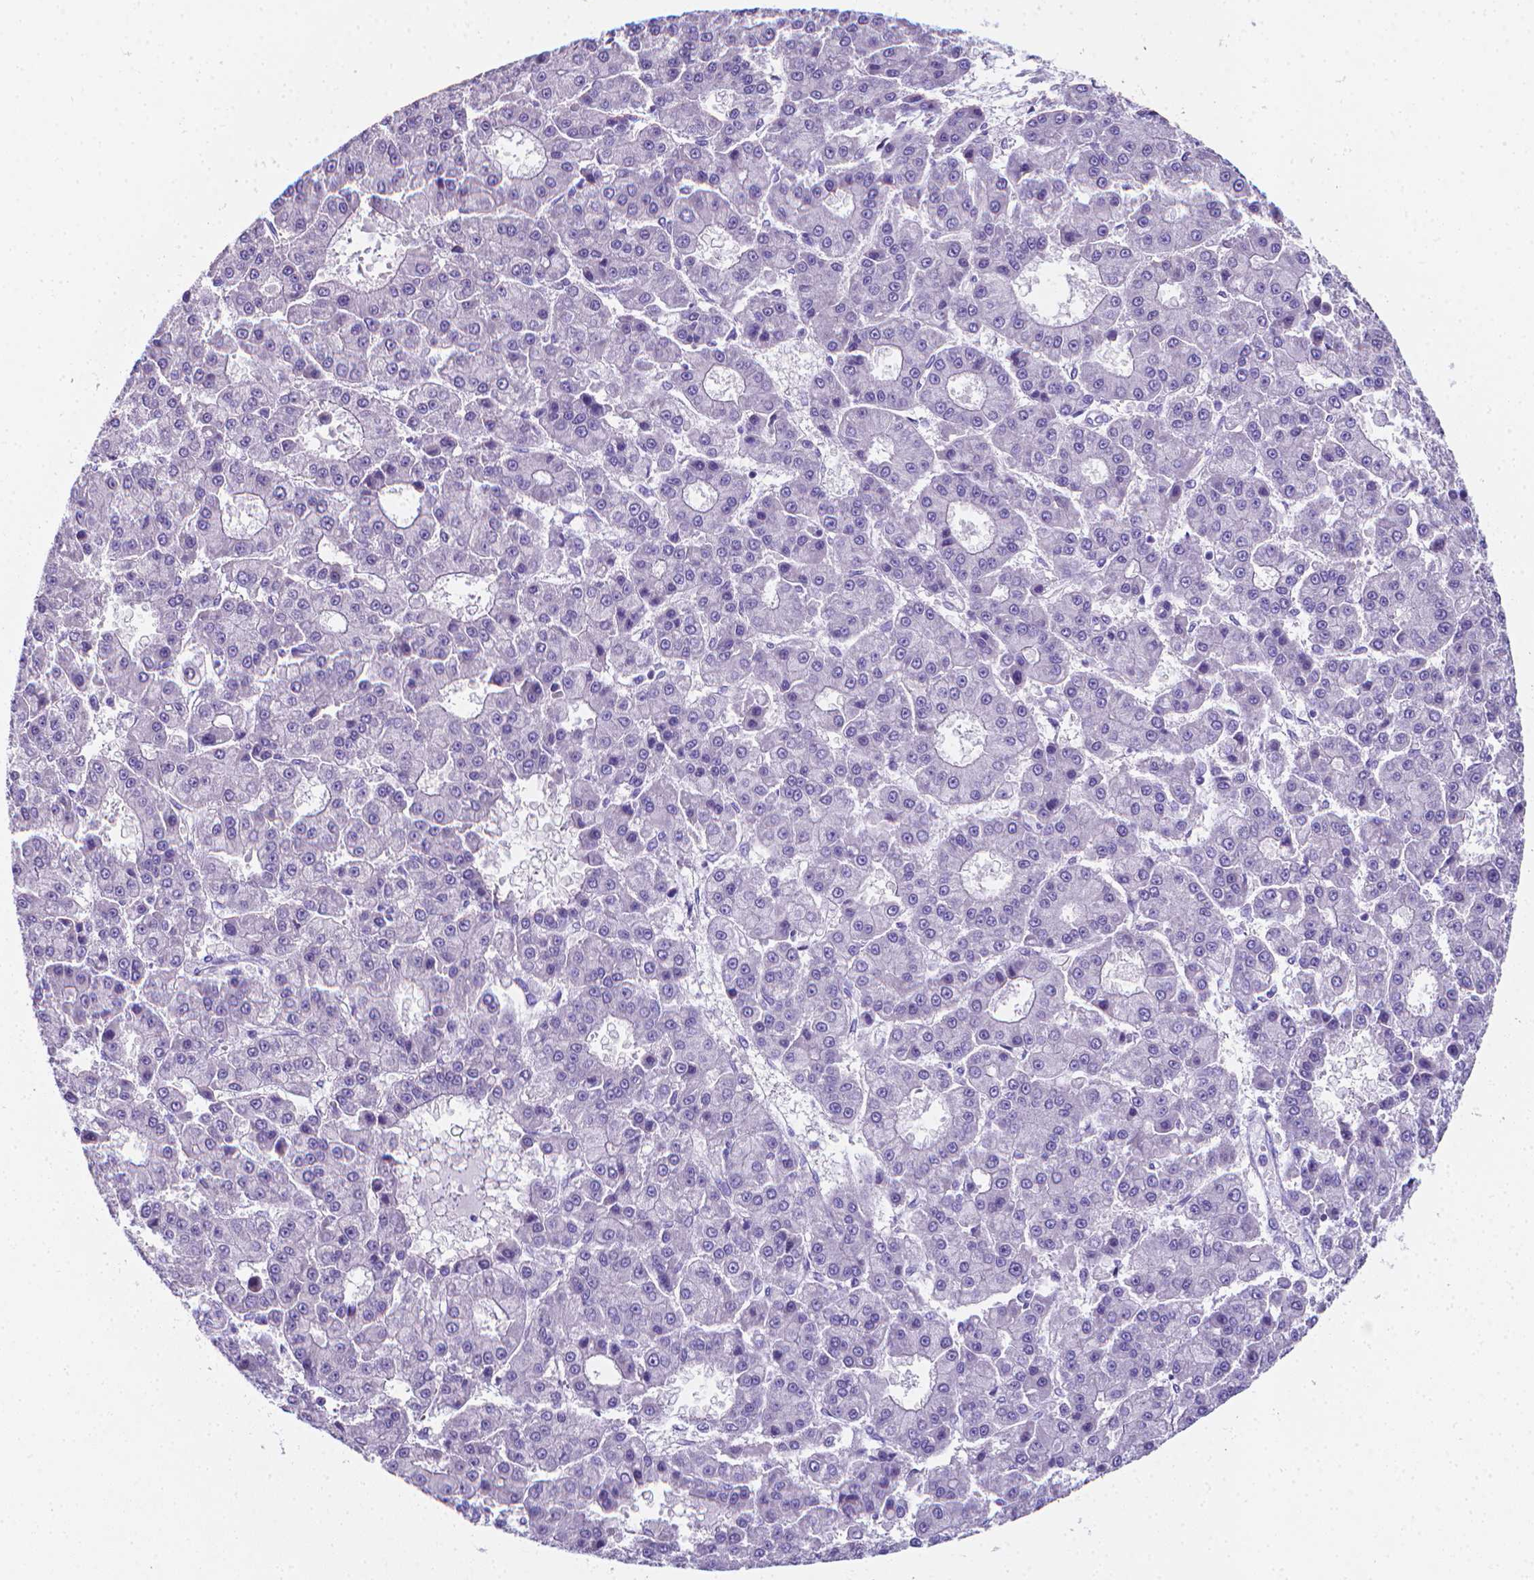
{"staining": {"intensity": "negative", "quantity": "none", "location": "none"}, "tissue": "liver cancer", "cell_type": "Tumor cells", "image_type": "cancer", "snomed": [{"axis": "morphology", "description": "Carcinoma, Hepatocellular, NOS"}, {"axis": "topography", "description": "Liver"}], "caption": "DAB (3,3'-diaminobenzidine) immunohistochemical staining of hepatocellular carcinoma (liver) shows no significant positivity in tumor cells.", "gene": "LRRC73", "patient": {"sex": "male", "age": 70}}